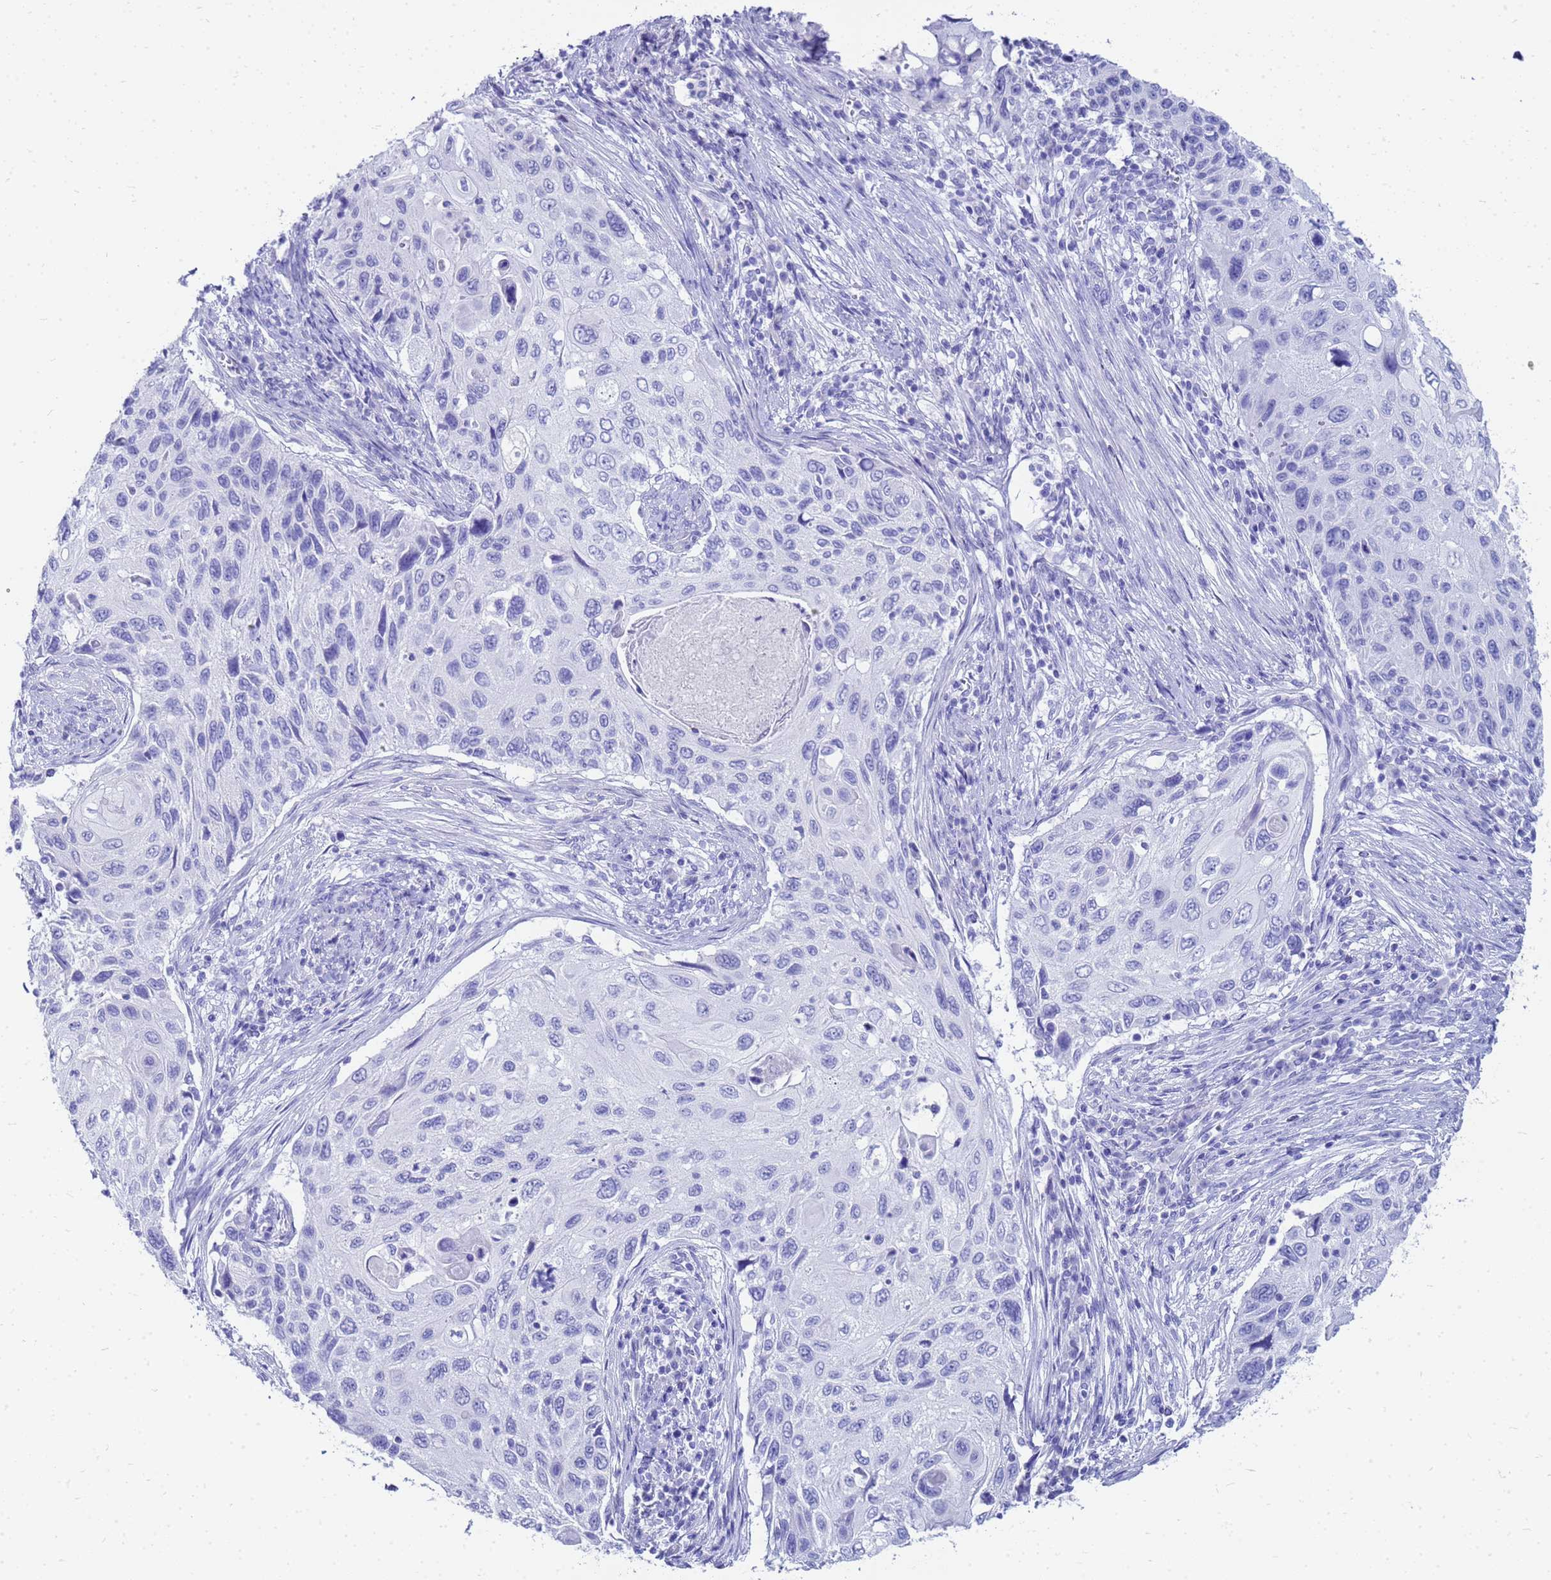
{"staining": {"intensity": "negative", "quantity": "none", "location": "none"}, "tissue": "cervical cancer", "cell_type": "Tumor cells", "image_type": "cancer", "snomed": [{"axis": "morphology", "description": "Squamous cell carcinoma, NOS"}, {"axis": "topography", "description": "Cervix"}], "caption": "An image of squamous cell carcinoma (cervical) stained for a protein reveals no brown staining in tumor cells.", "gene": "CKB", "patient": {"sex": "female", "age": 70}}